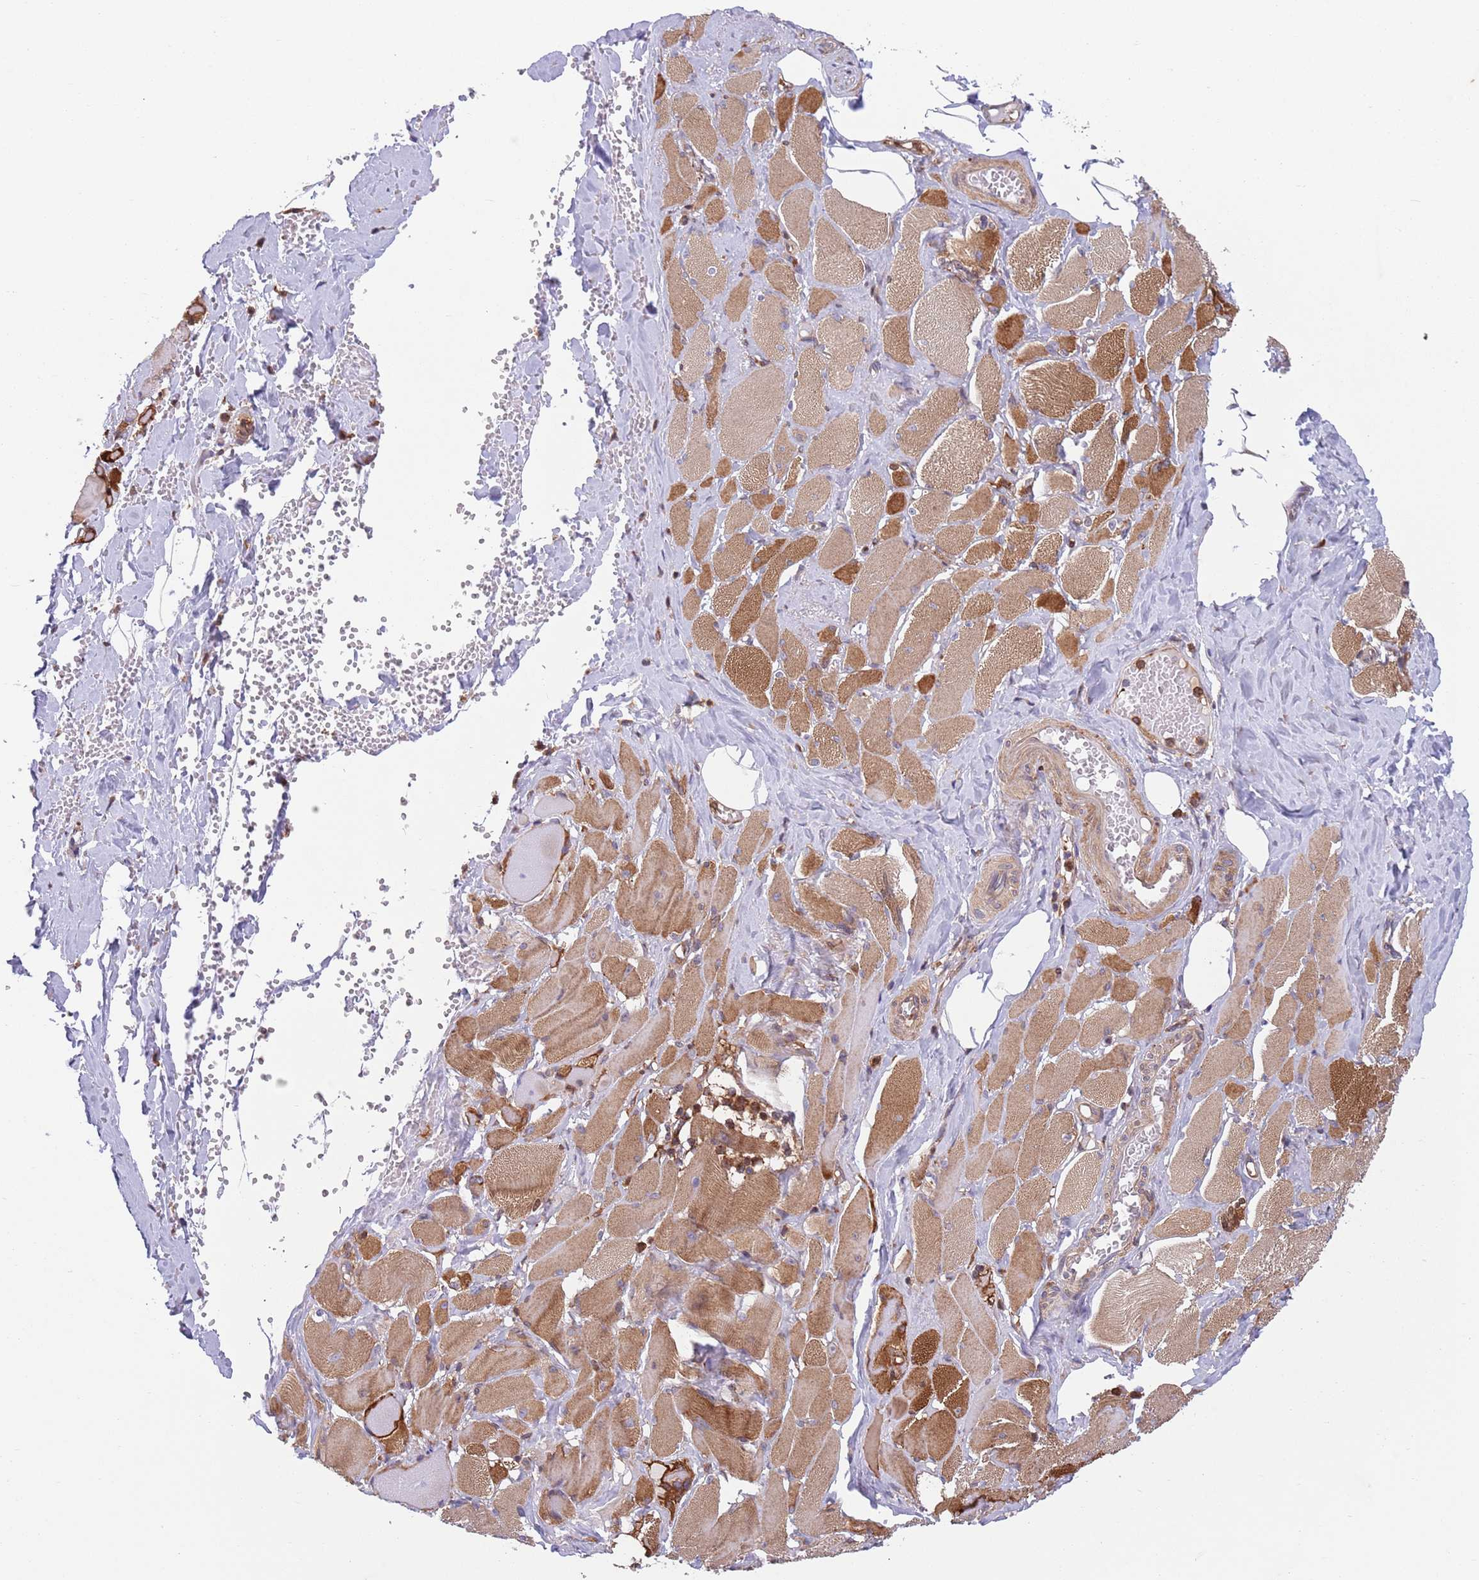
{"staining": {"intensity": "strong", "quantity": "25%-75%", "location": "cytoplasmic/membranous"}, "tissue": "skeletal muscle", "cell_type": "Myocytes", "image_type": "normal", "snomed": [{"axis": "morphology", "description": "Normal tissue, NOS"}, {"axis": "morphology", "description": "Basal cell carcinoma"}, {"axis": "topography", "description": "Skeletal muscle"}], "caption": "Immunohistochemical staining of benign human skeletal muscle shows strong cytoplasmic/membranous protein expression in about 25%-75% of myocytes.", "gene": "ZMYM5", "patient": {"sex": "female", "age": 64}}